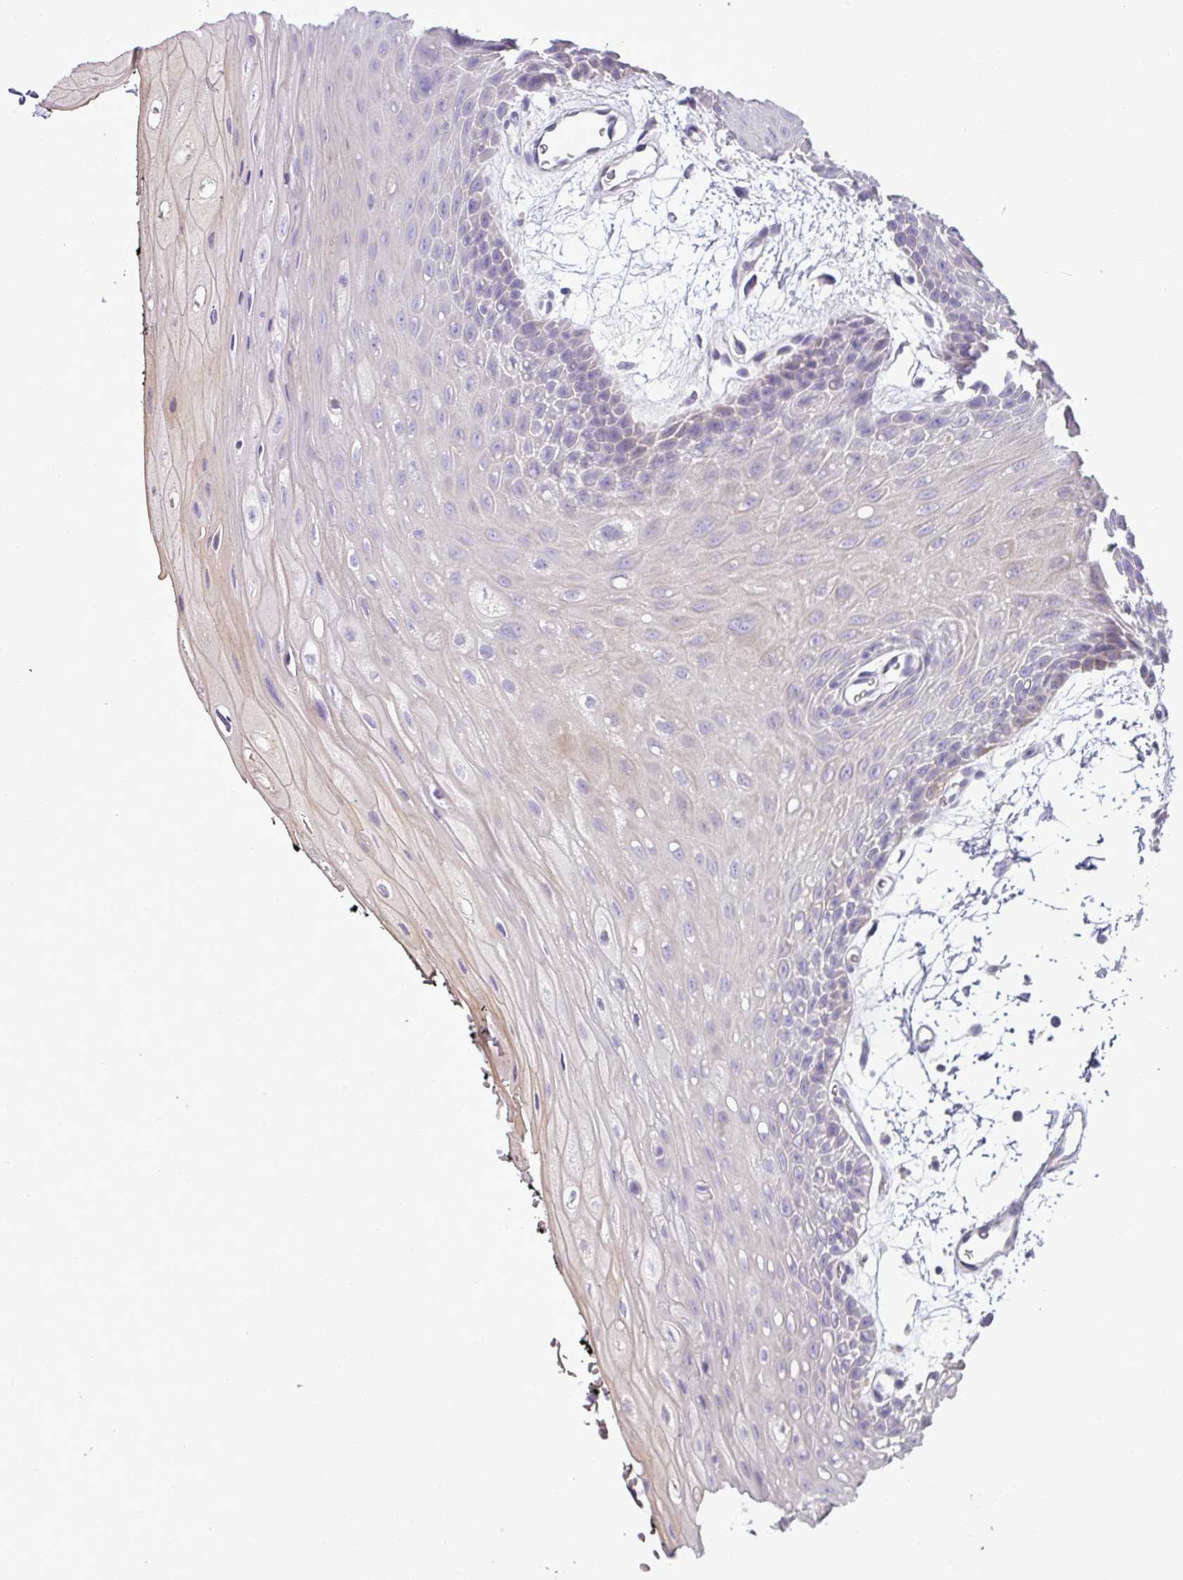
{"staining": {"intensity": "negative", "quantity": "none", "location": "none"}, "tissue": "oral mucosa", "cell_type": "Squamous epithelial cells", "image_type": "normal", "snomed": [{"axis": "morphology", "description": "Normal tissue, NOS"}, {"axis": "topography", "description": "Oral tissue"}, {"axis": "topography", "description": "Tounge, NOS"}], "caption": "Squamous epithelial cells show no significant expression in normal oral mucosa.", "gene": "ASXL3", "patient": {"sex": "female", "age": 59}}